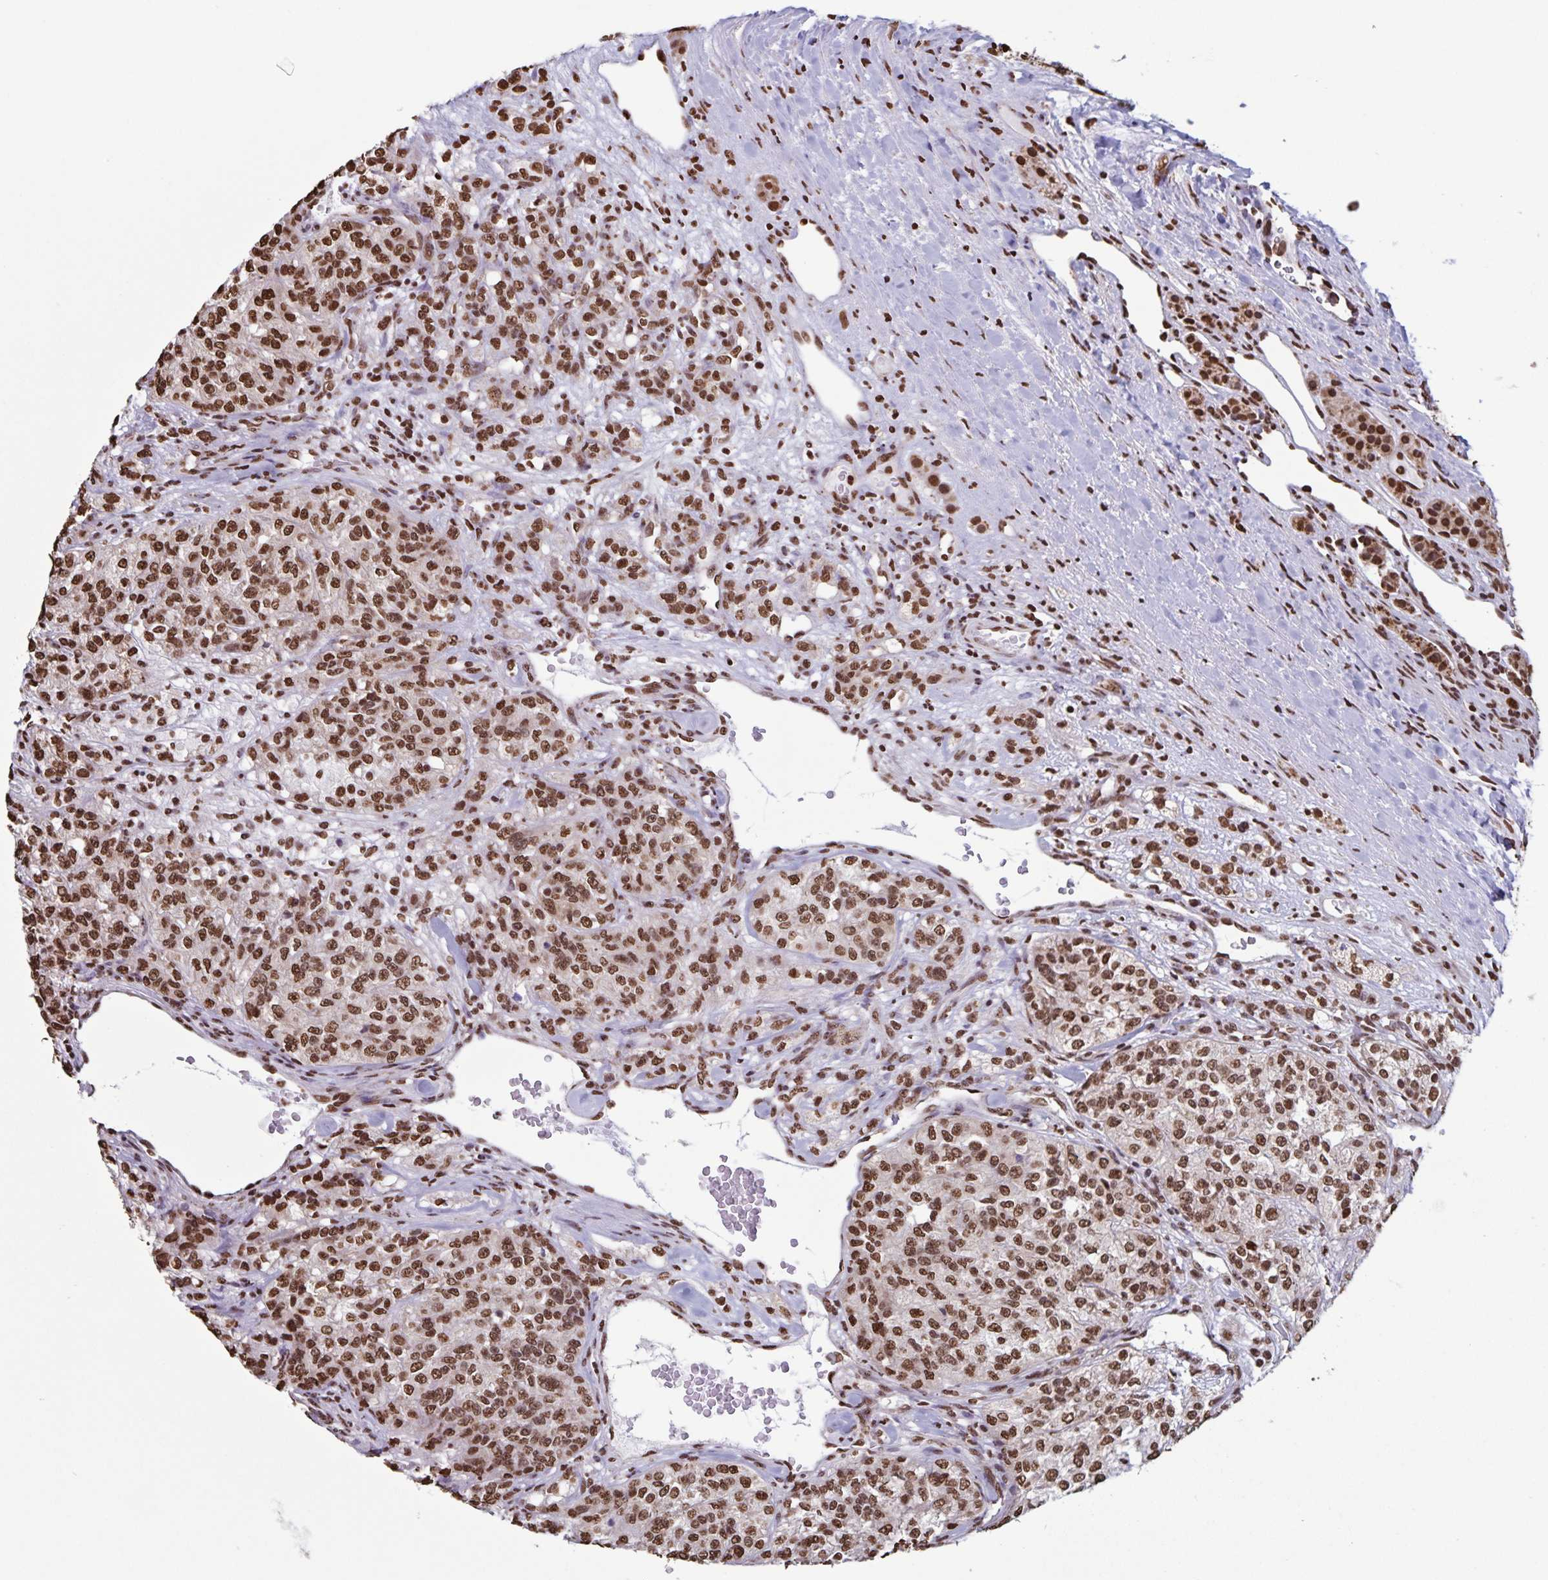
{"staining": {"intensity": "strong", "quantity": ">75%", "location": "nuclear"}, "tissue": "renal cancer", "cell_type": "Tumor cells", "image_type": "cancer", "snomed": [{"axis": "morphology", "description": "Adenocarcinoma, NOS"}, {"axis": "topography", "description": "Kidney"}], "caption": "Protein staining displays strong nuclear staining in about >75% of tumor cells in renal cancer.", "gene": "DUT", "patient": {"sex": "female", "age": 63}}